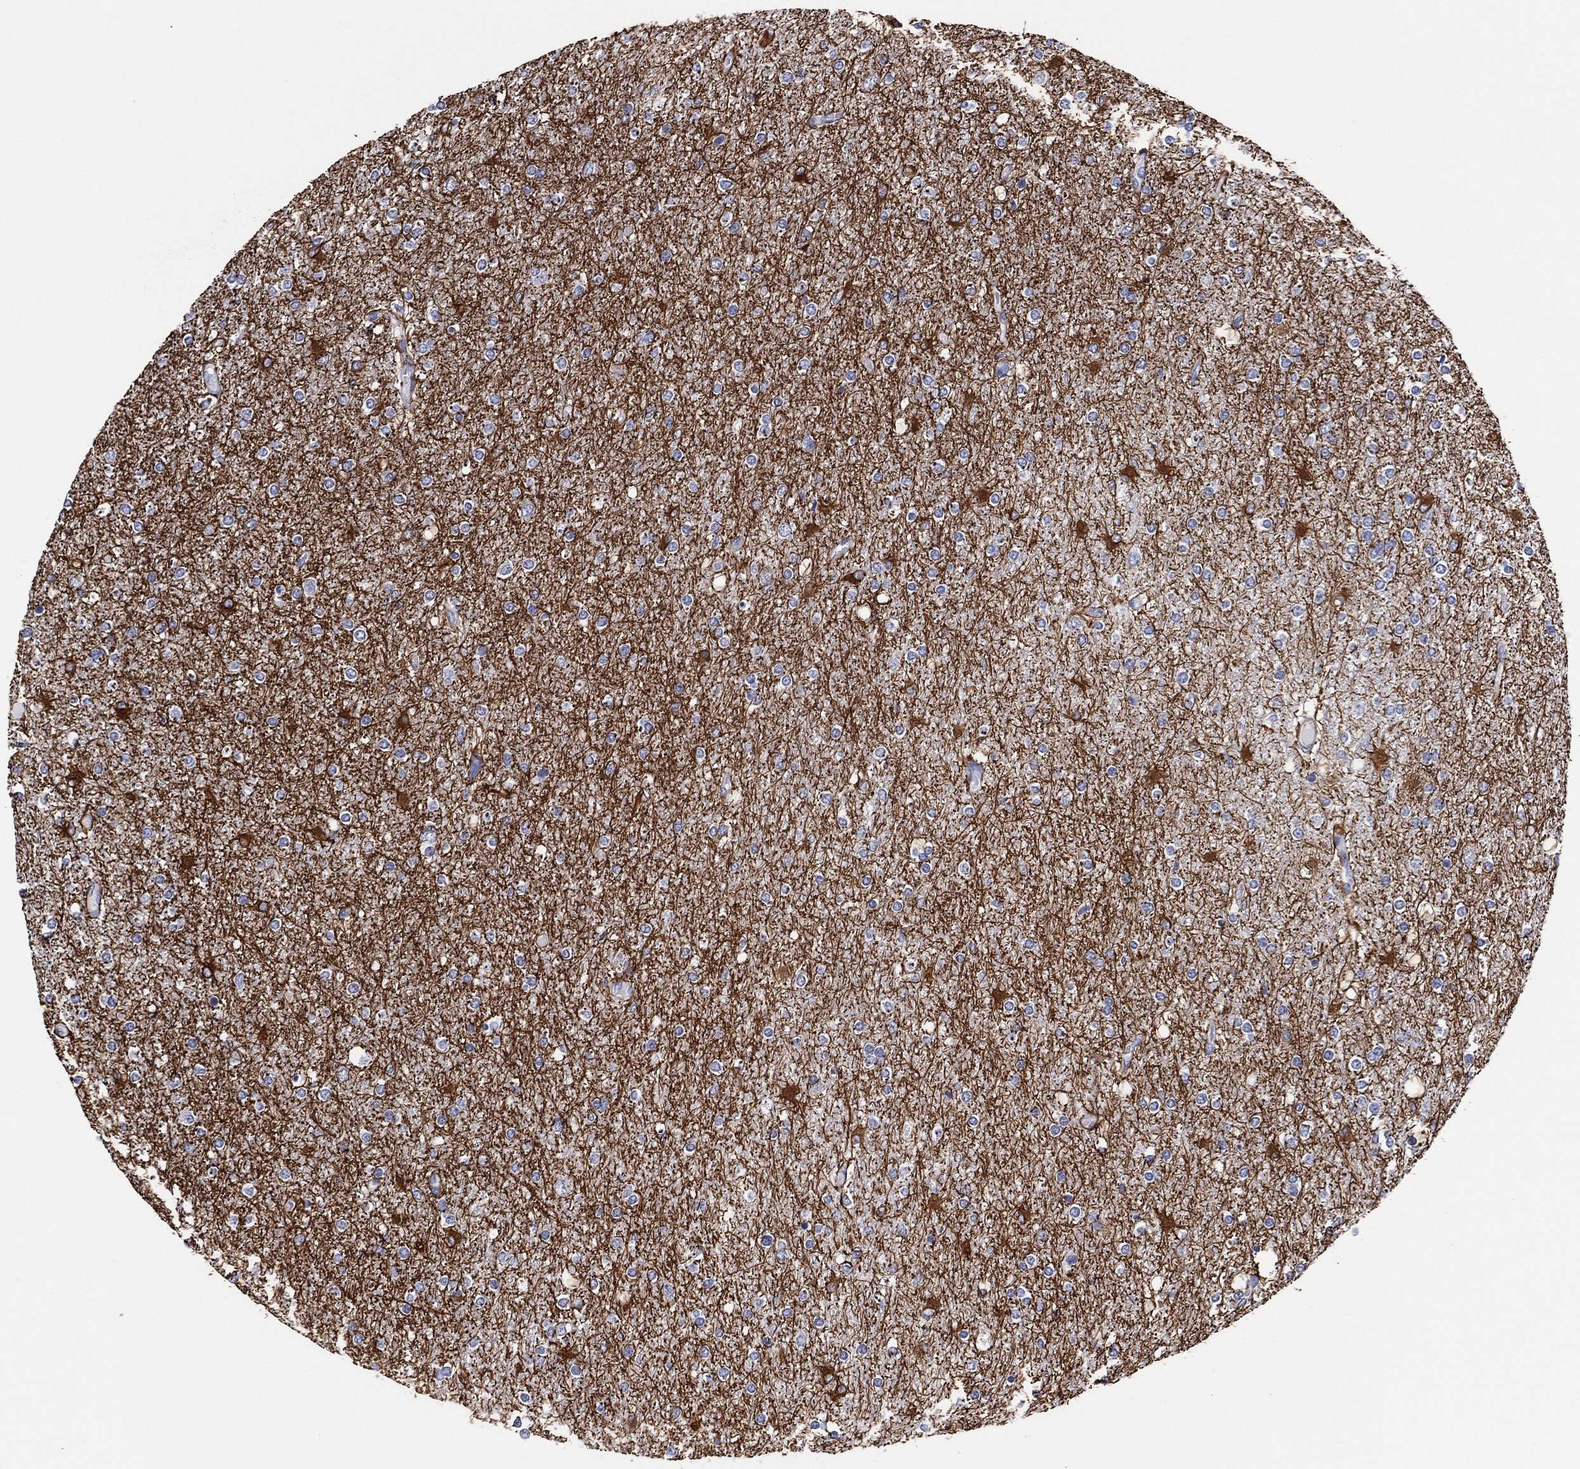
{"staining": {"intensity": "negative", "quantity": "none", "location": "none"}, "tissue": "glioma", "cell_type": "Tumor cells", "image_type": "cancer", "snomed": [{"axis": "morphology", "description": "Glioma, malignant, High grade"}, {"axis": "topography", "description": "Cerebral cortex"}], "caption": "High-grade glioma (malignant) stained for a protein using immunohistochemistry exhibits no expression tumor cells.", "gene": "CLIP3", "patient": {"sex": "male", "age": 70}}